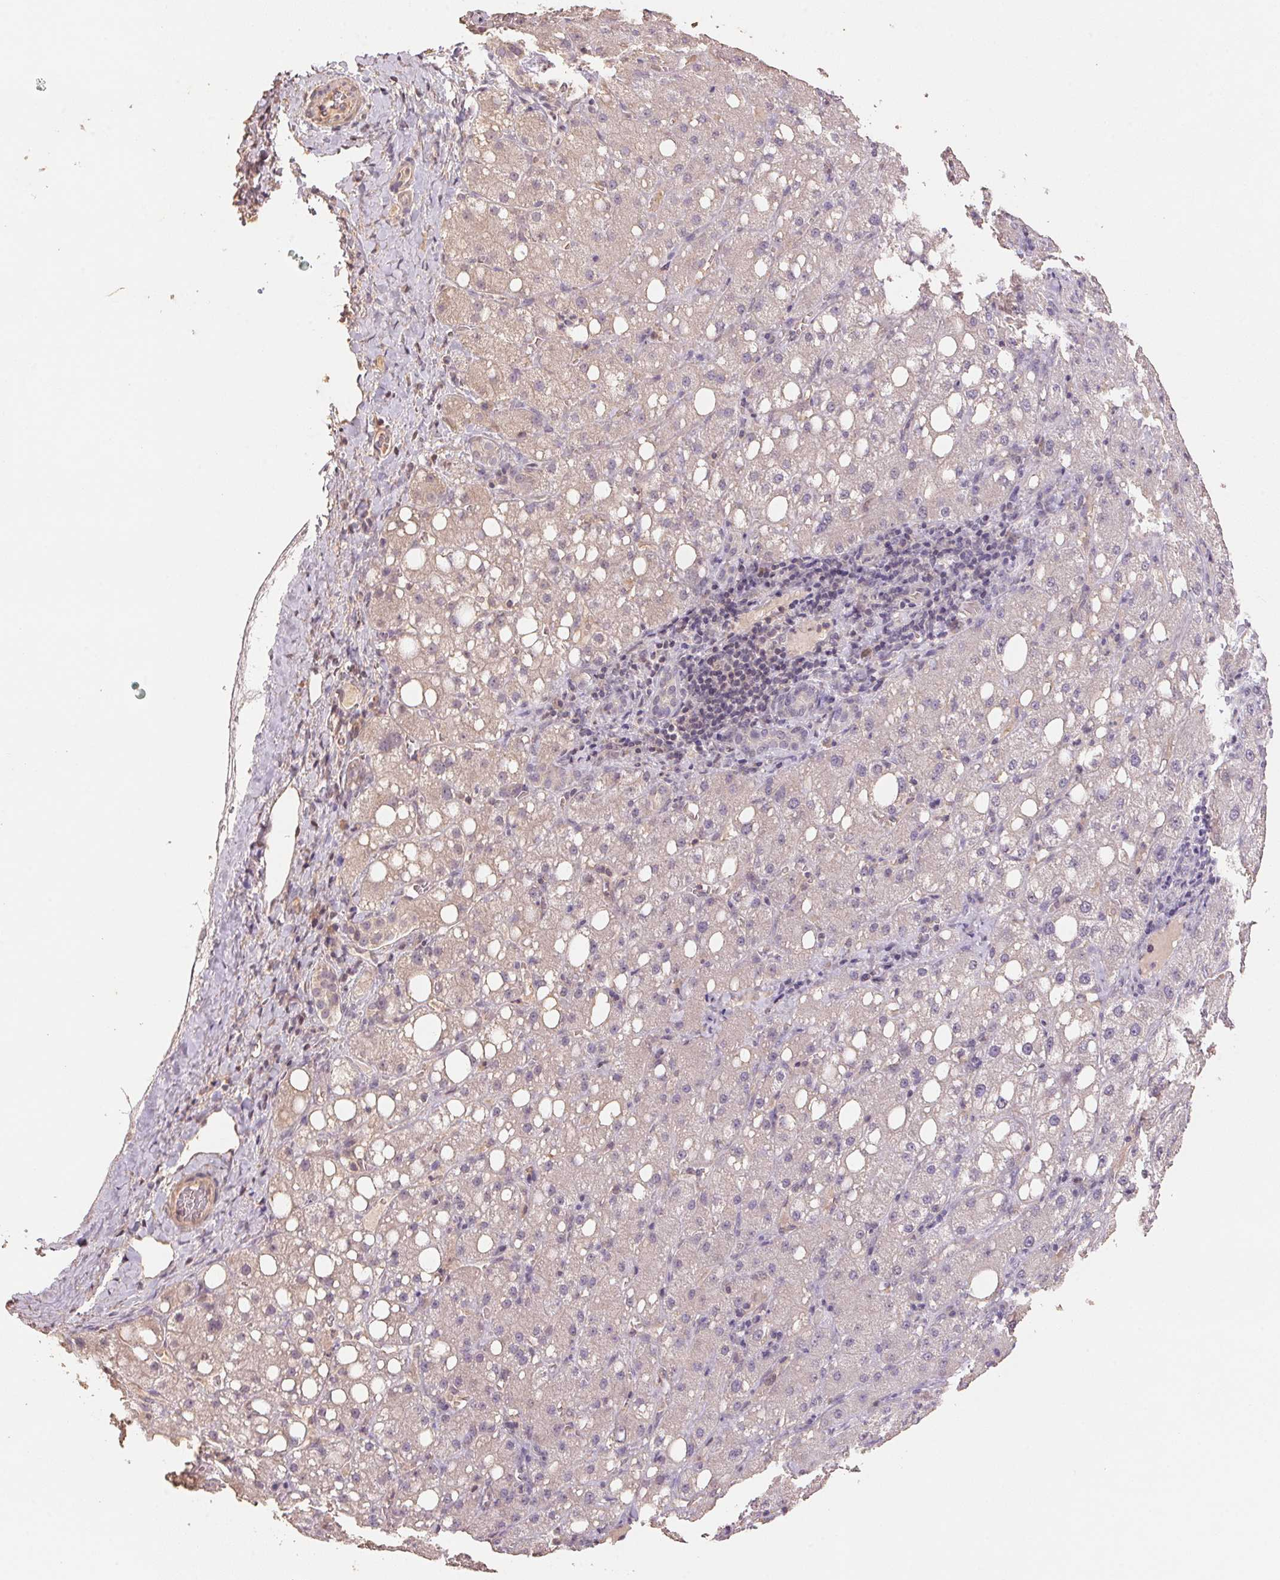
{"staining": {"intensity": "negative", "quantity": "none", "location": "none"}, "tissue": "liver cancer", "cell_type": "Tumor cells", "image_type": "cancer", "snomed": [{"axis": "morphology", "description": "Carcinoma, Hepatocellular, NOS"}, {"axis": "topography", "description": "Liver"}], "caption": "Immunohistochemistry micrograph of neoplastic tissue: liver hepatocellular carcinoma stained with DAB exhibits no significant protein positivity in tumor cells. (DAB (3,3'-diaminobenzidine) IHC, high magnification).", "gene": "CENPF", "patient": {"sex": "male", "age": 67}}